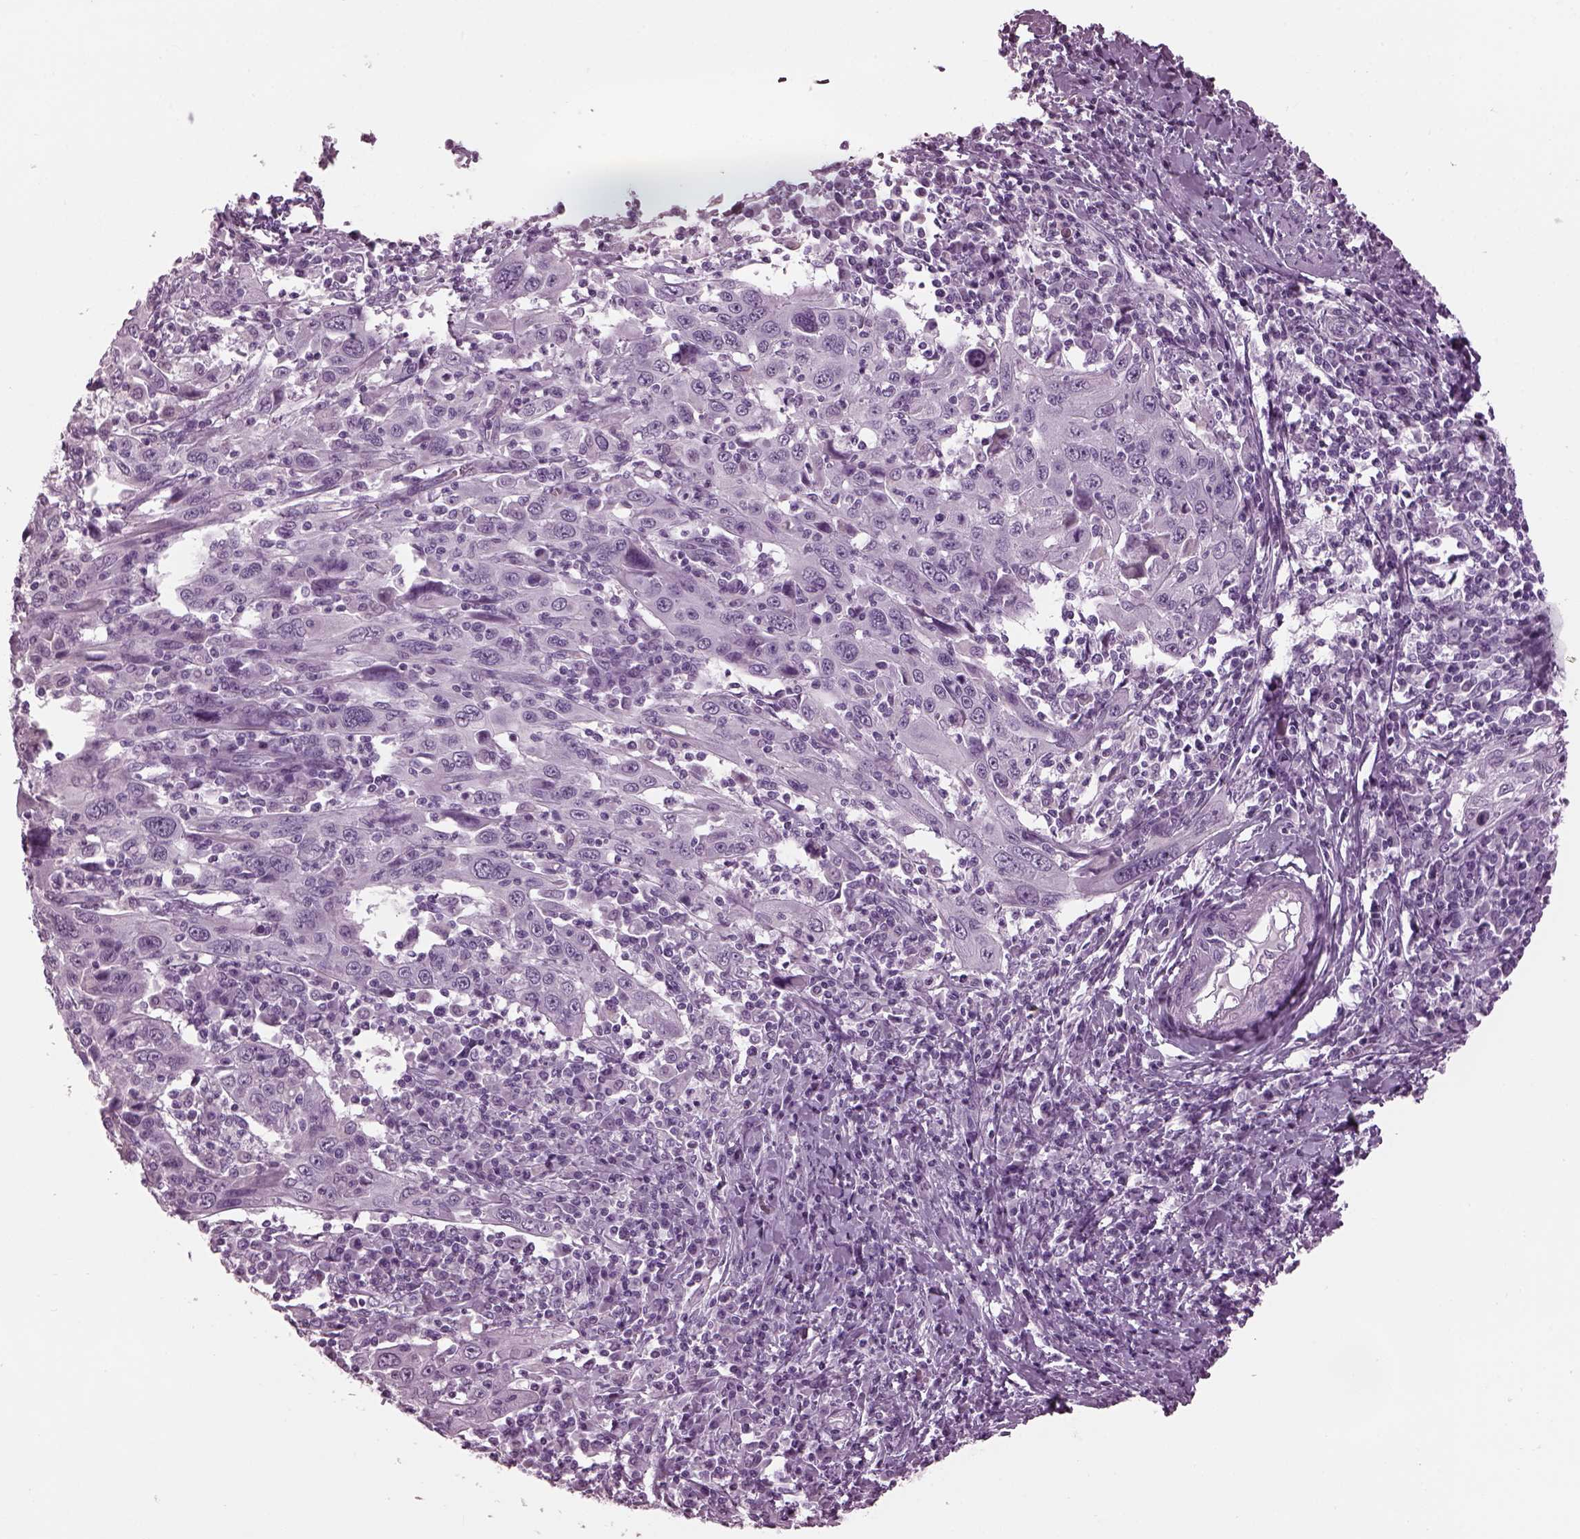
{"staining": {"intensity": "negative", "quantity": "none", "location": "none"}, "tissue": "cervical cancer", "cell_type": "Tumor cells", "image_type": "cancer", "snomed": [{"axis": "morphology", "description": "Squamous cell carcinoma, NOS"}, {"axis": "topography", "description": "Cervix"}], "caption": "The image displays no staining of tumor cells in squamous cell carcinoma (cervical).", "gene": "TPPP2", "patient": {"sex": "female", "age": 46}}